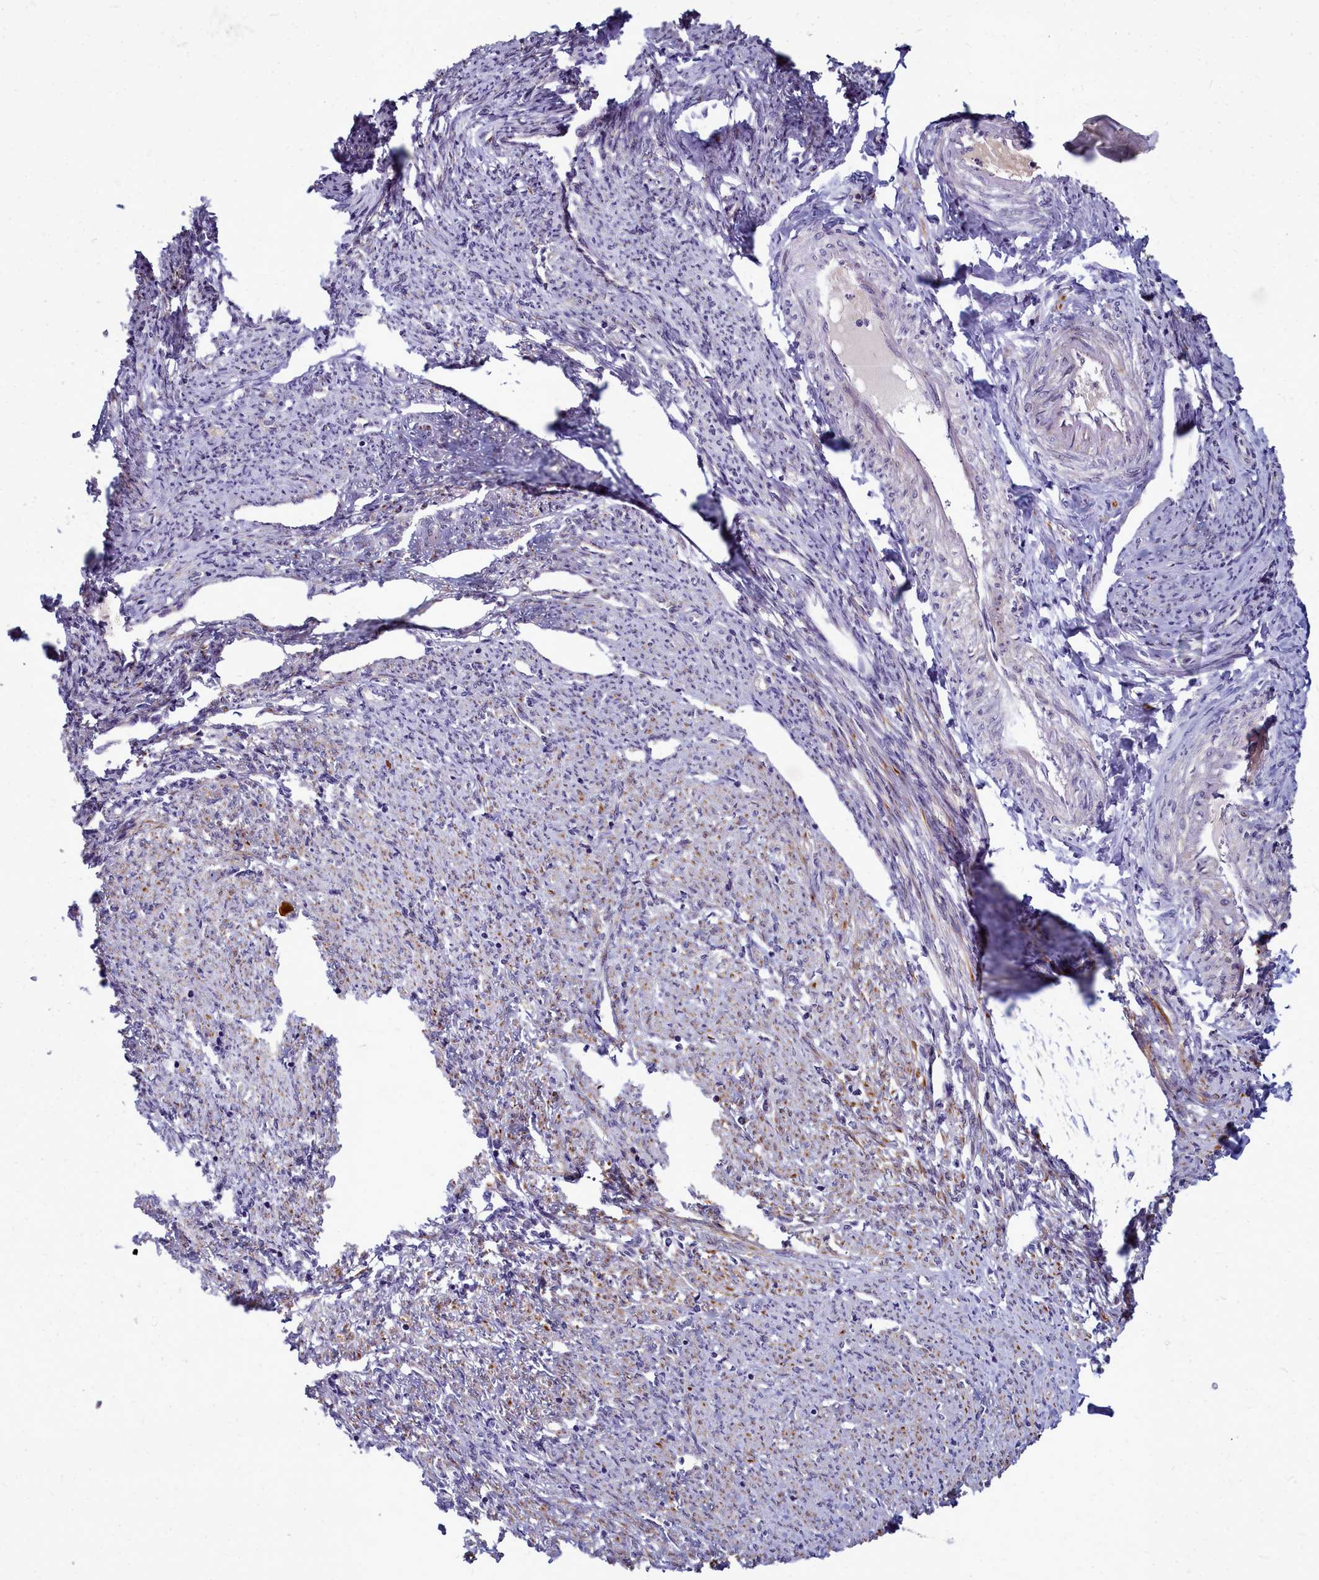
{"staining": {"intensity": "moderate", "quantity": "25%-75%", "location": "cytoplasmic/membranous"}, "tissue": "smooth muscle", "cell_type": "Smooth muscle cells", "image_type": "normal", "snomed": [{"axis": "morphology", "description": "Normal tissue, NOS"}, {"axis": "topography", "description": "Smooth muscle"}, {"axis": "topography", "description": "Uterus"}], "caption": "A photomicrograph of human smooth muscle stained for a protein demonstrates moderate cytoplasmic/membranous brown staining in smooth muscle cells.", "gene": "SMPD4", "patient": {"sex": "female", "age": 59}}